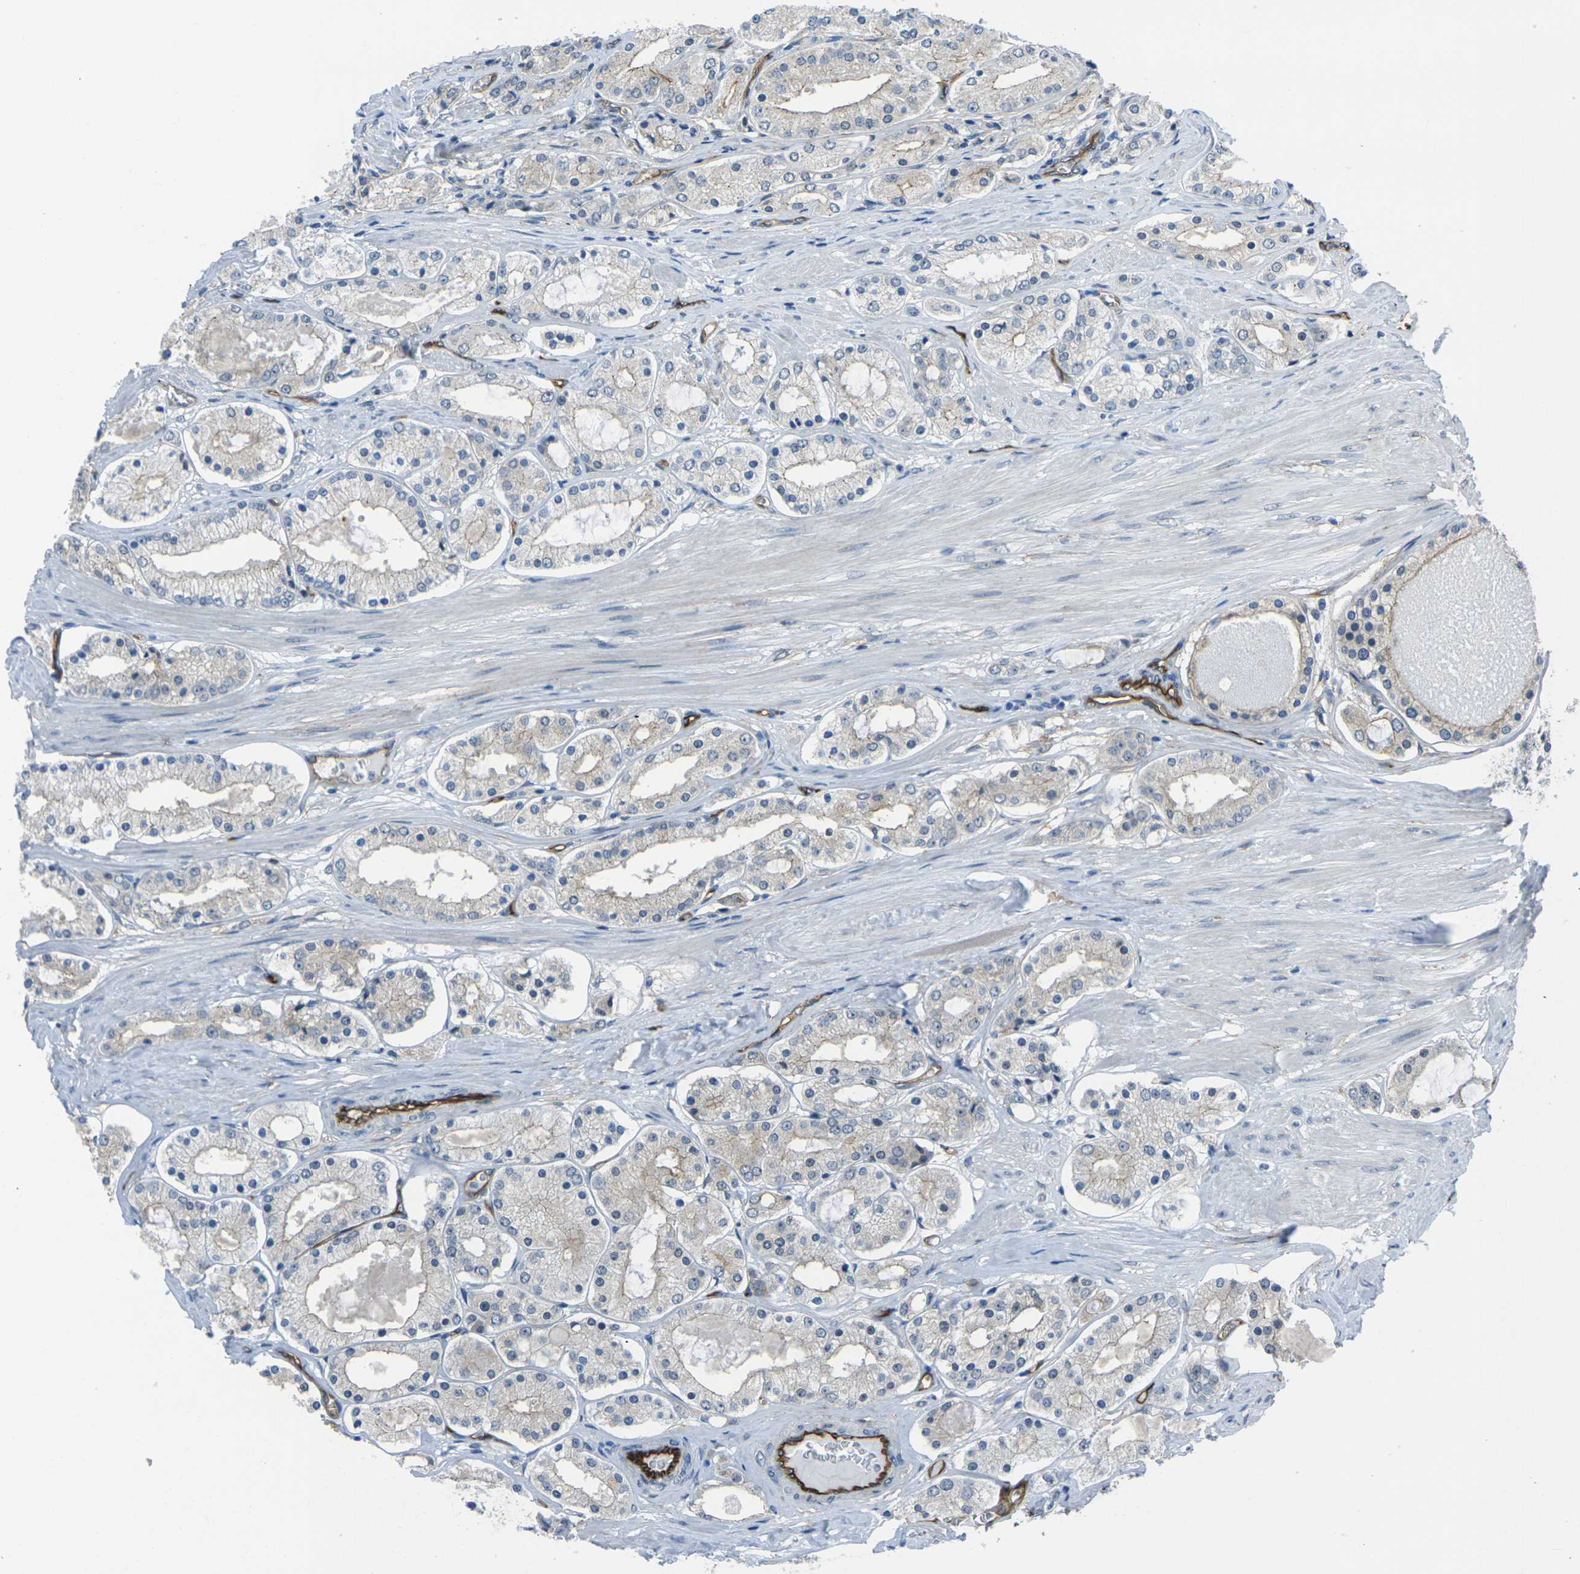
{"staining": {"intensity": "negative", "quantity": "none", "location": "none"}, "tissue": "prostate cancer", "cell_type": "Tumor cells", "image_type": "cancer", "snomed": [{"axis": "morphology", "description": "Adenocarcinoma, High grade"}, {"axis": "topography", "description": "Prostate"}], "caption": "IHC of human prostate cancer shows no expression in tumor cells. (DAB (3,3'-diaminobenzidine) IHC with hematoxylin counter stain).", "gene": "HSPA12B", "patient": {"sex": "male", "age": 66}}